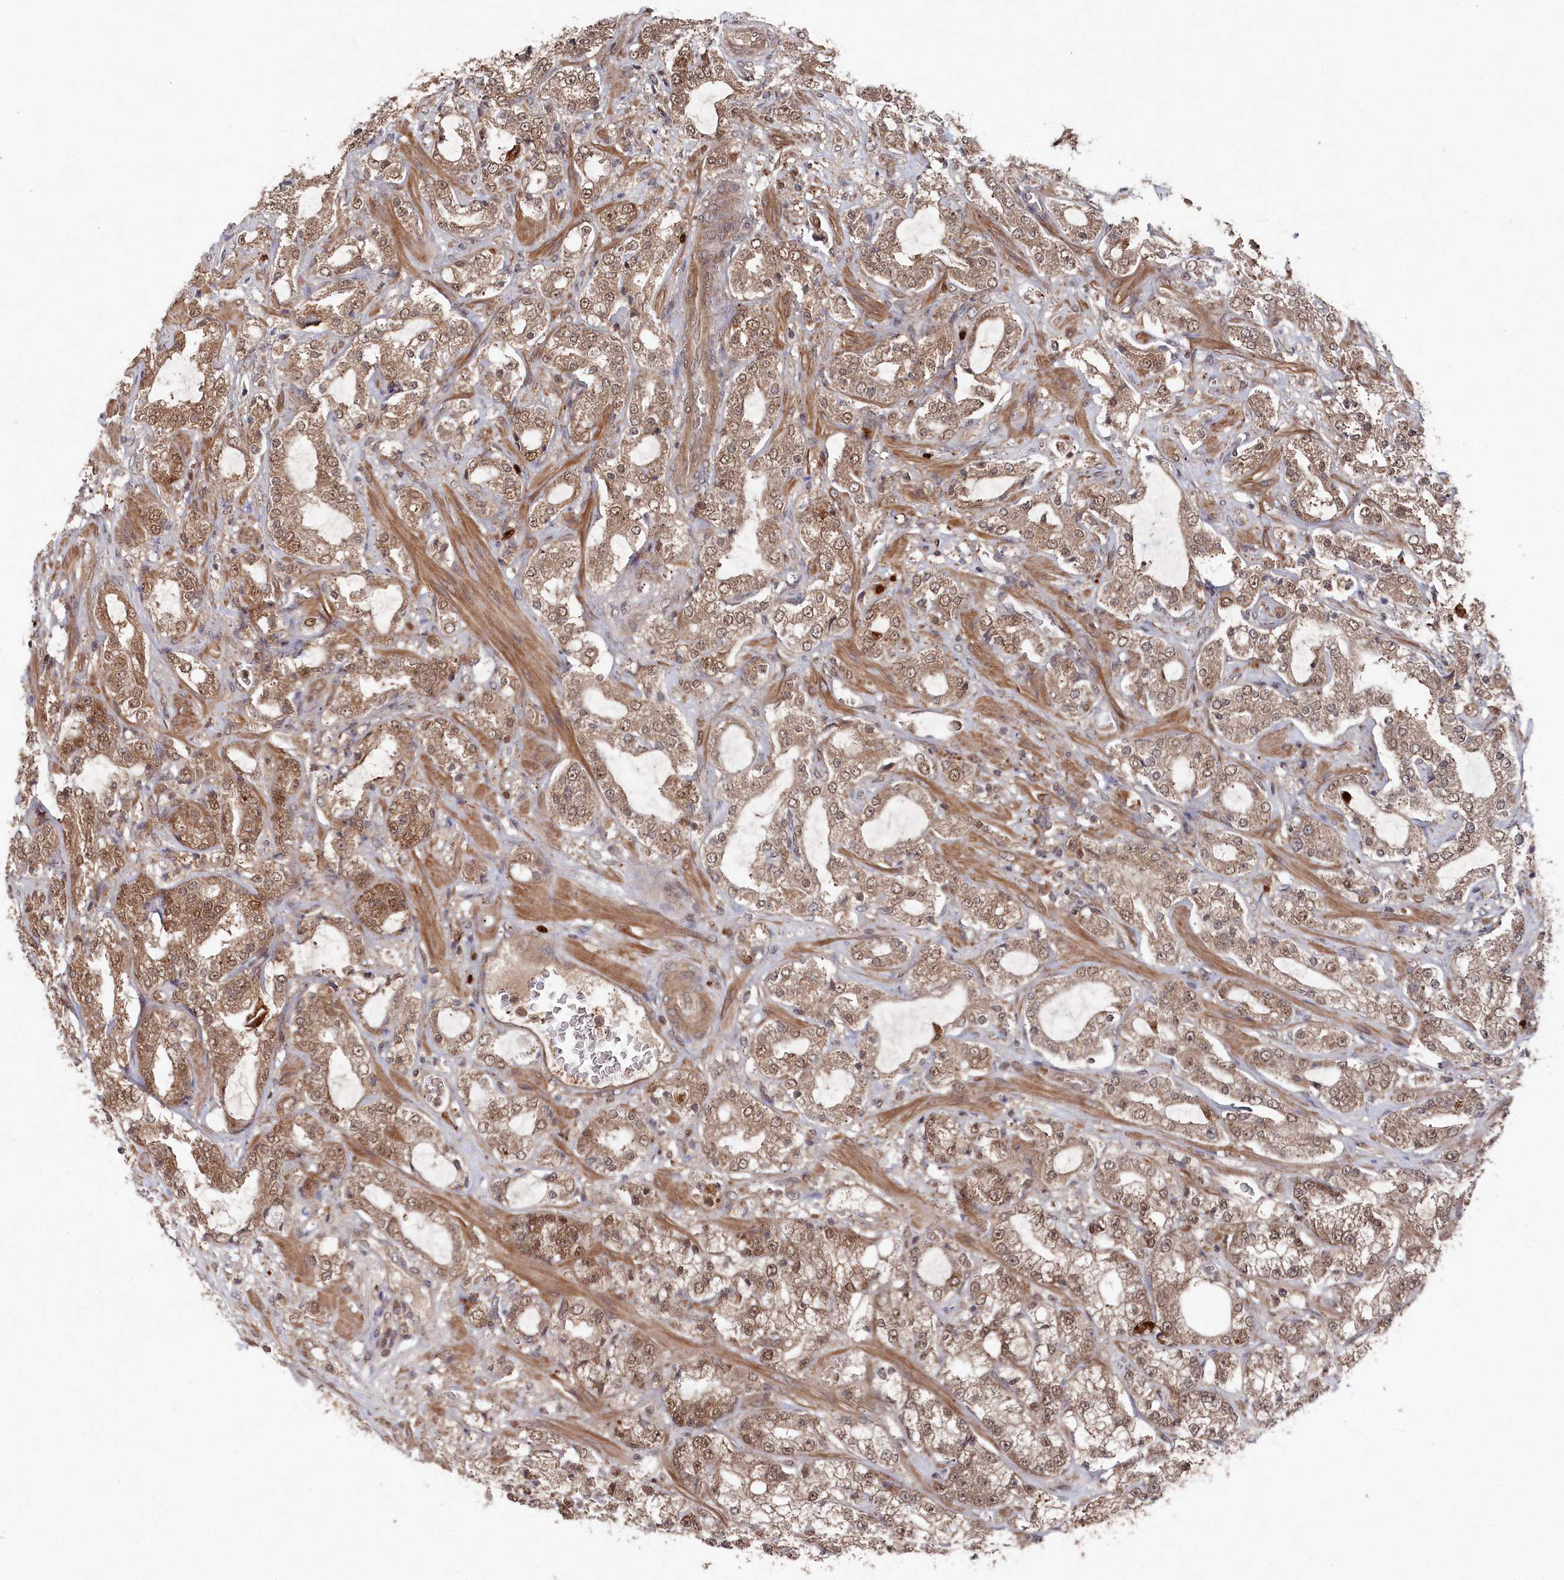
{"staining": {"intensity": "moderate", "quantity": ">75%", "location": "cytoplasmic/membranous,nuclear"}, "tissue": "prostate cancer", "cell_type": "Tumor cells", "image_type": "cancer", "snomed": [{"axis": "morphology", "description": "Adenocarcinoma, High grade"}, {"axis": "topography", "description": "Prostate"}], "caption": "A brown stain shows moderate cytoplasmic/membranous and nuclear staining of a protein in human prostate cancer (adenocarcinoma (high-grade)) tumor cells.", "gene": "BORCS7", "patient": {"sex": "male", "age": 64}}